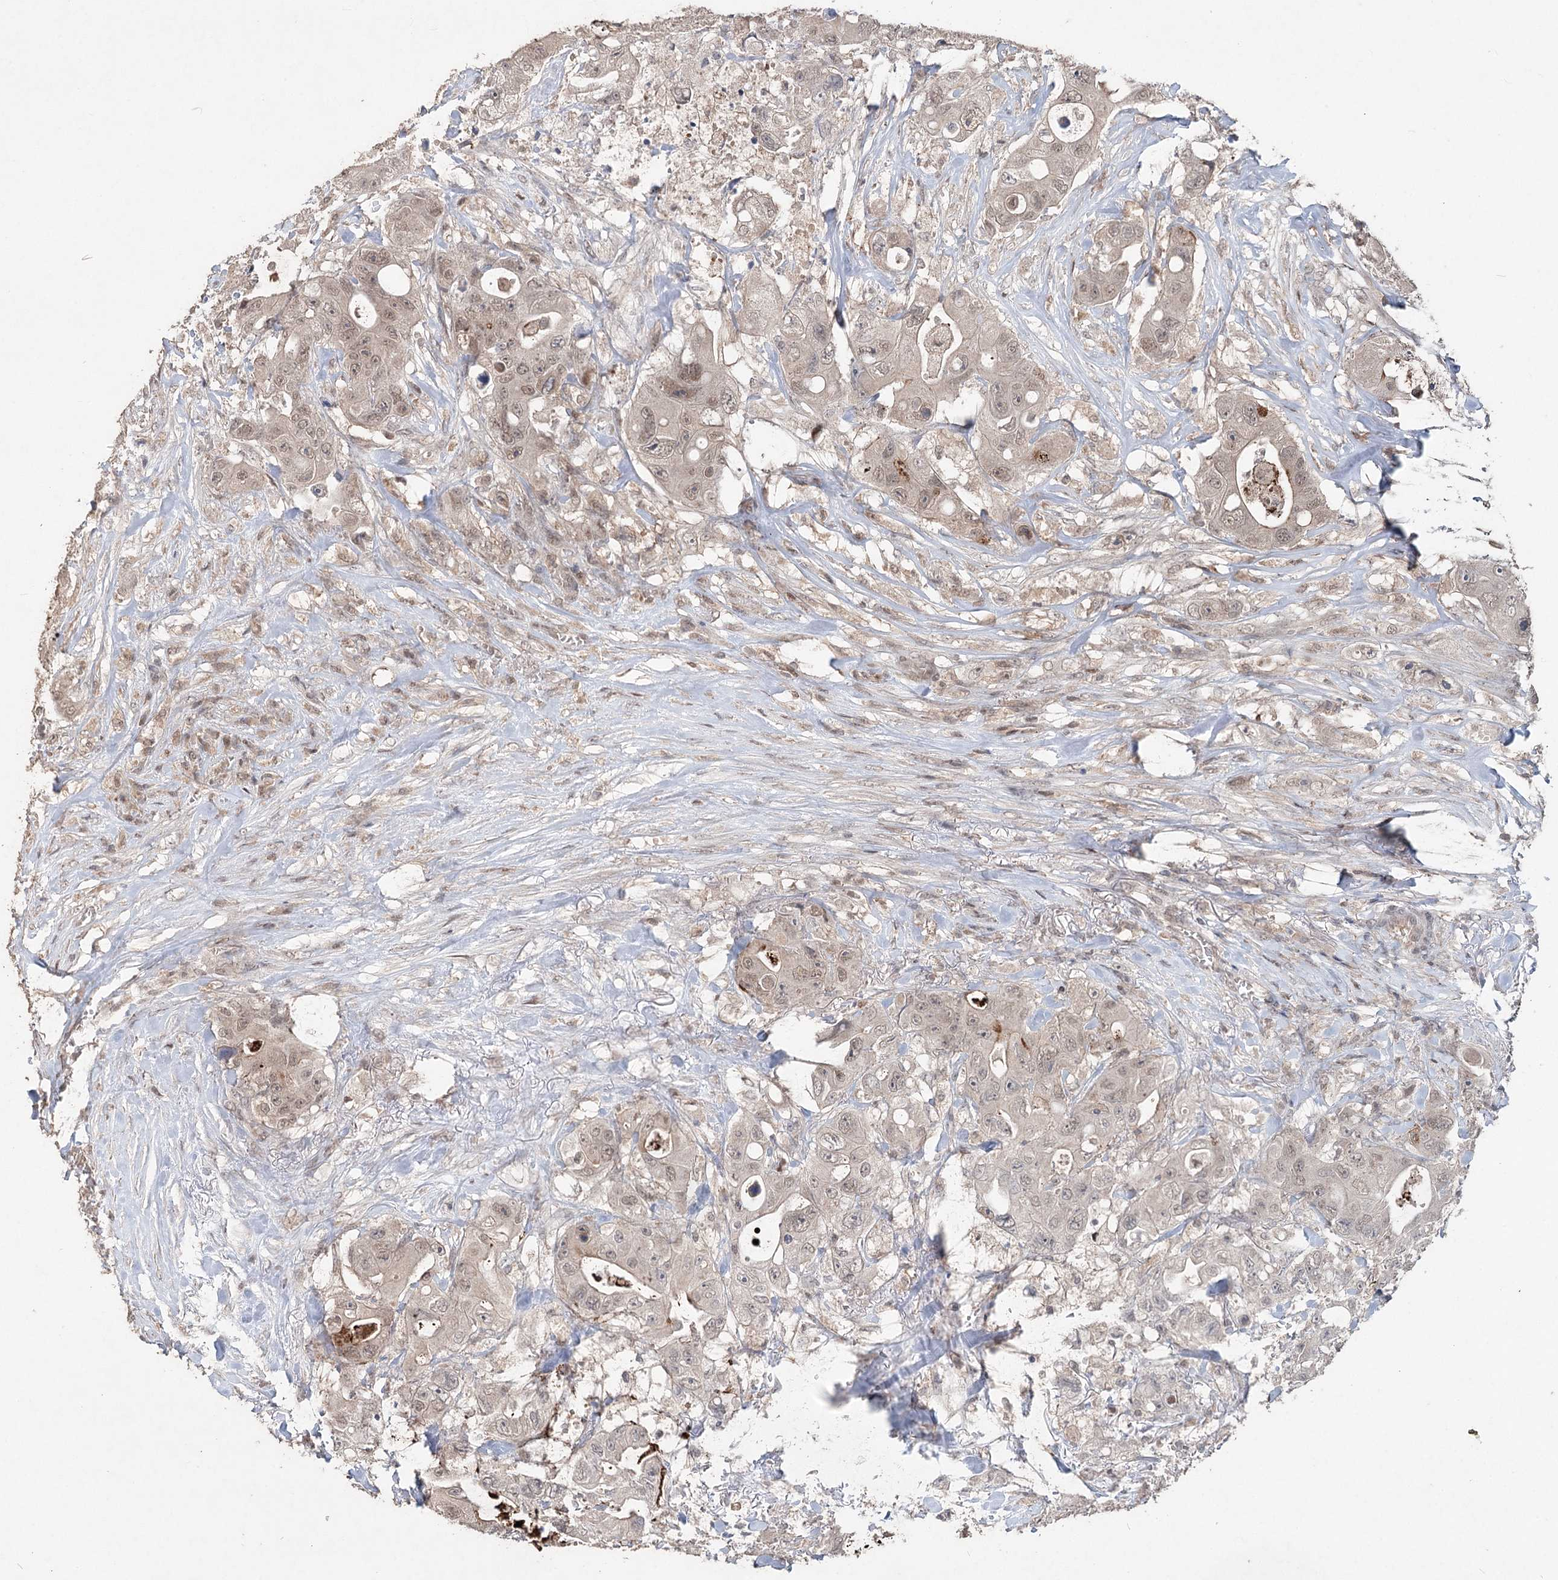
{"staining": {"intensity": "weak", "quantity": "25%-75%", "location": "nuclear"}, "tissue": "colorectal cancer", "cell_type": "Tumor cells", "image_type": "cancer", "snomed": [{"axis": "morphology", "description": "Adenocarcinoma, NOS"}, {"axis": "topography", "description": "Colon"}], "caption": "A low amount of weak nuclear staining is identified in approximately 25%-75% of tumor cells in colorectal adenocarcinoma tissue.", "gene": "FBXO7", "patient": {"sex": "female", "age": 46}}